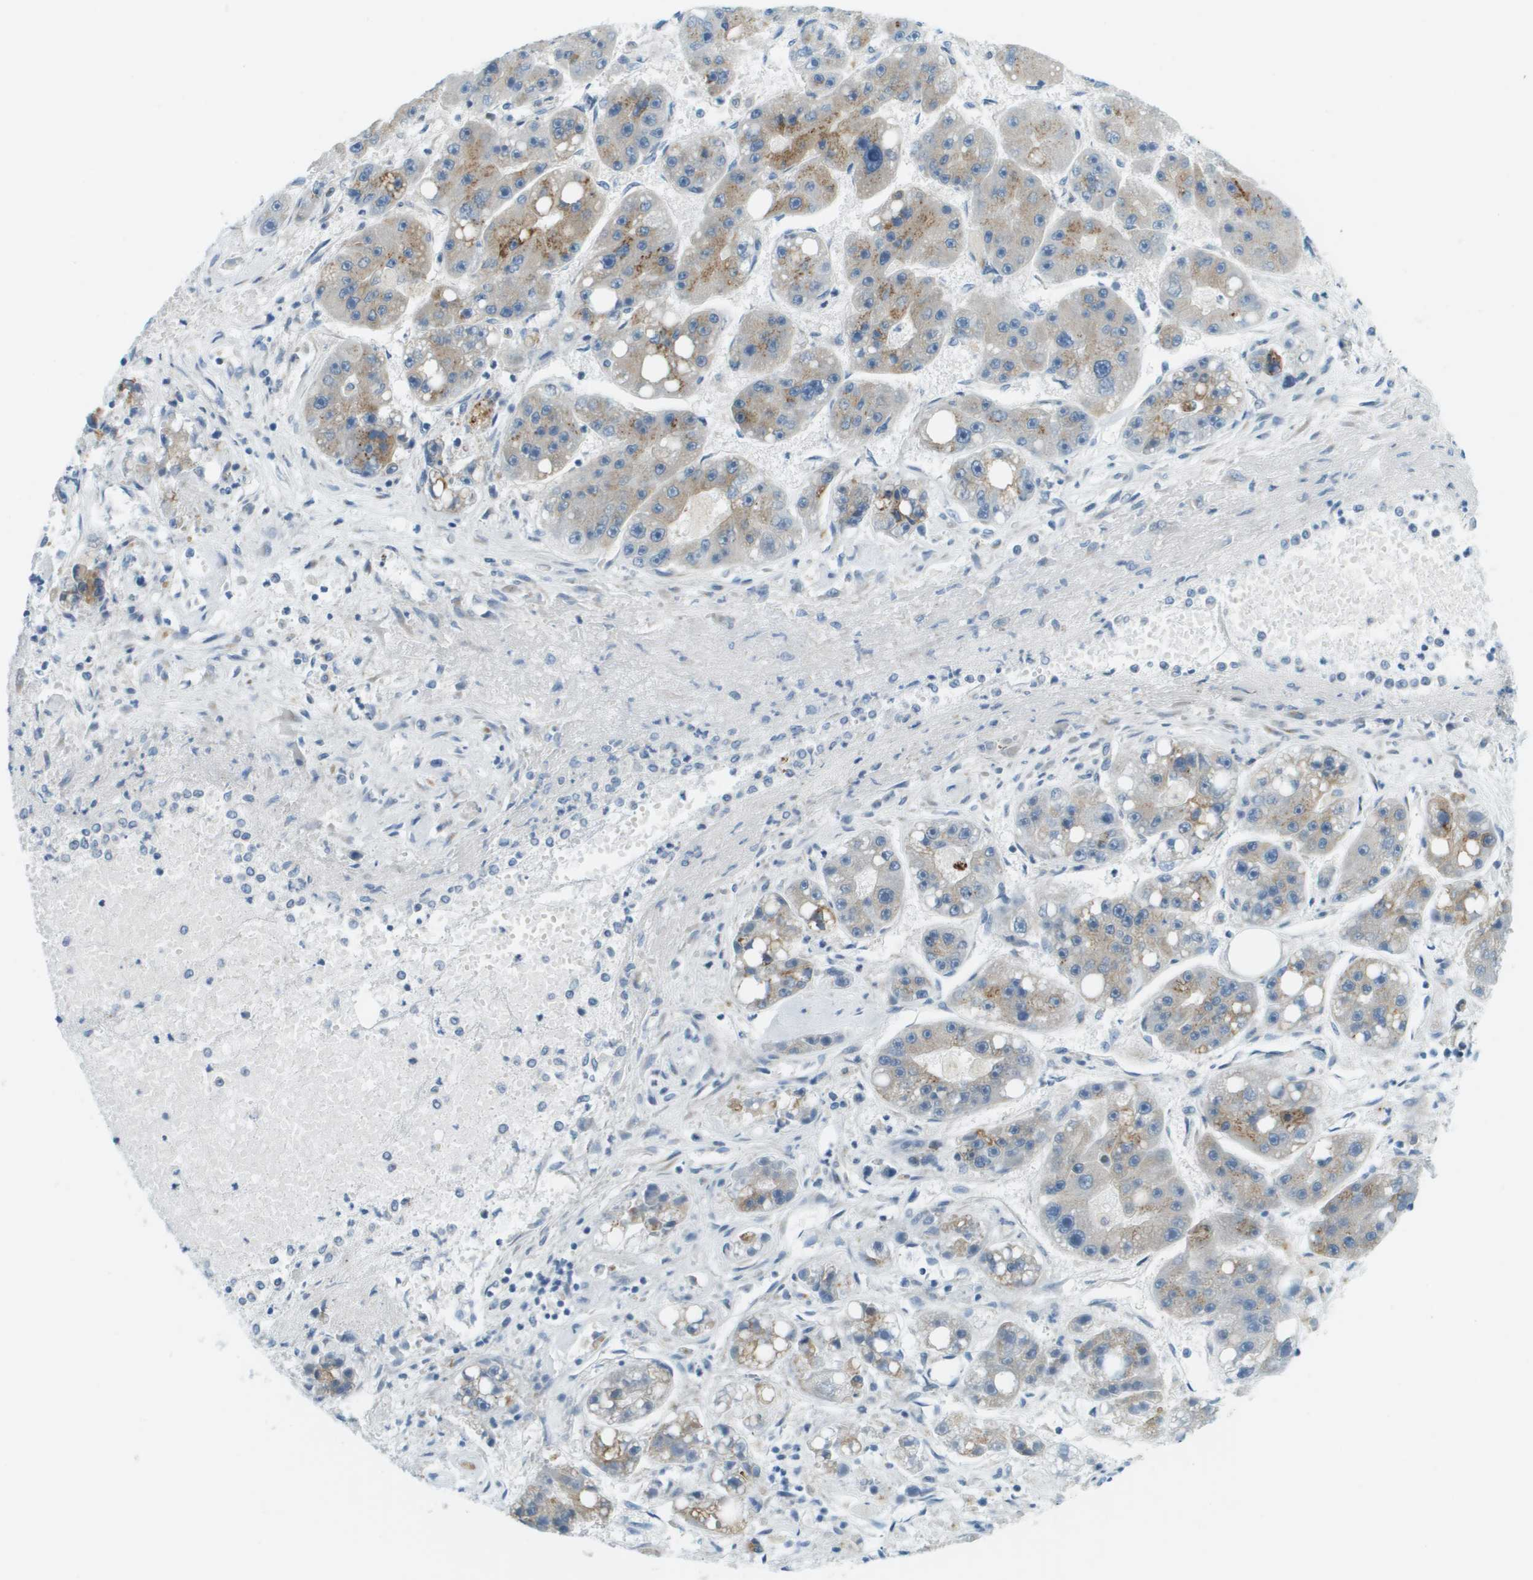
{"staining": {"intensity": "moderate", "quantity": ">75%", "location": "cytoplasmic/membranous"}, "tissue": "liver cancer", "cell_type": "Tumor cells", "image_type": "cancer", "snomed": [{"axis": "morphology", "description": "Carcinoma, Hepatocellular, NOS"}, {"axis": "topography", "description": "Liver"}], "caption": "IHC (DAB) staining of liver cancer shows moderate cytoplasmic/membranous protein staining in approximately >75% of tumor cells.", "gene": "ACBD3", "patient": {"sex": "female", "age": 61}}